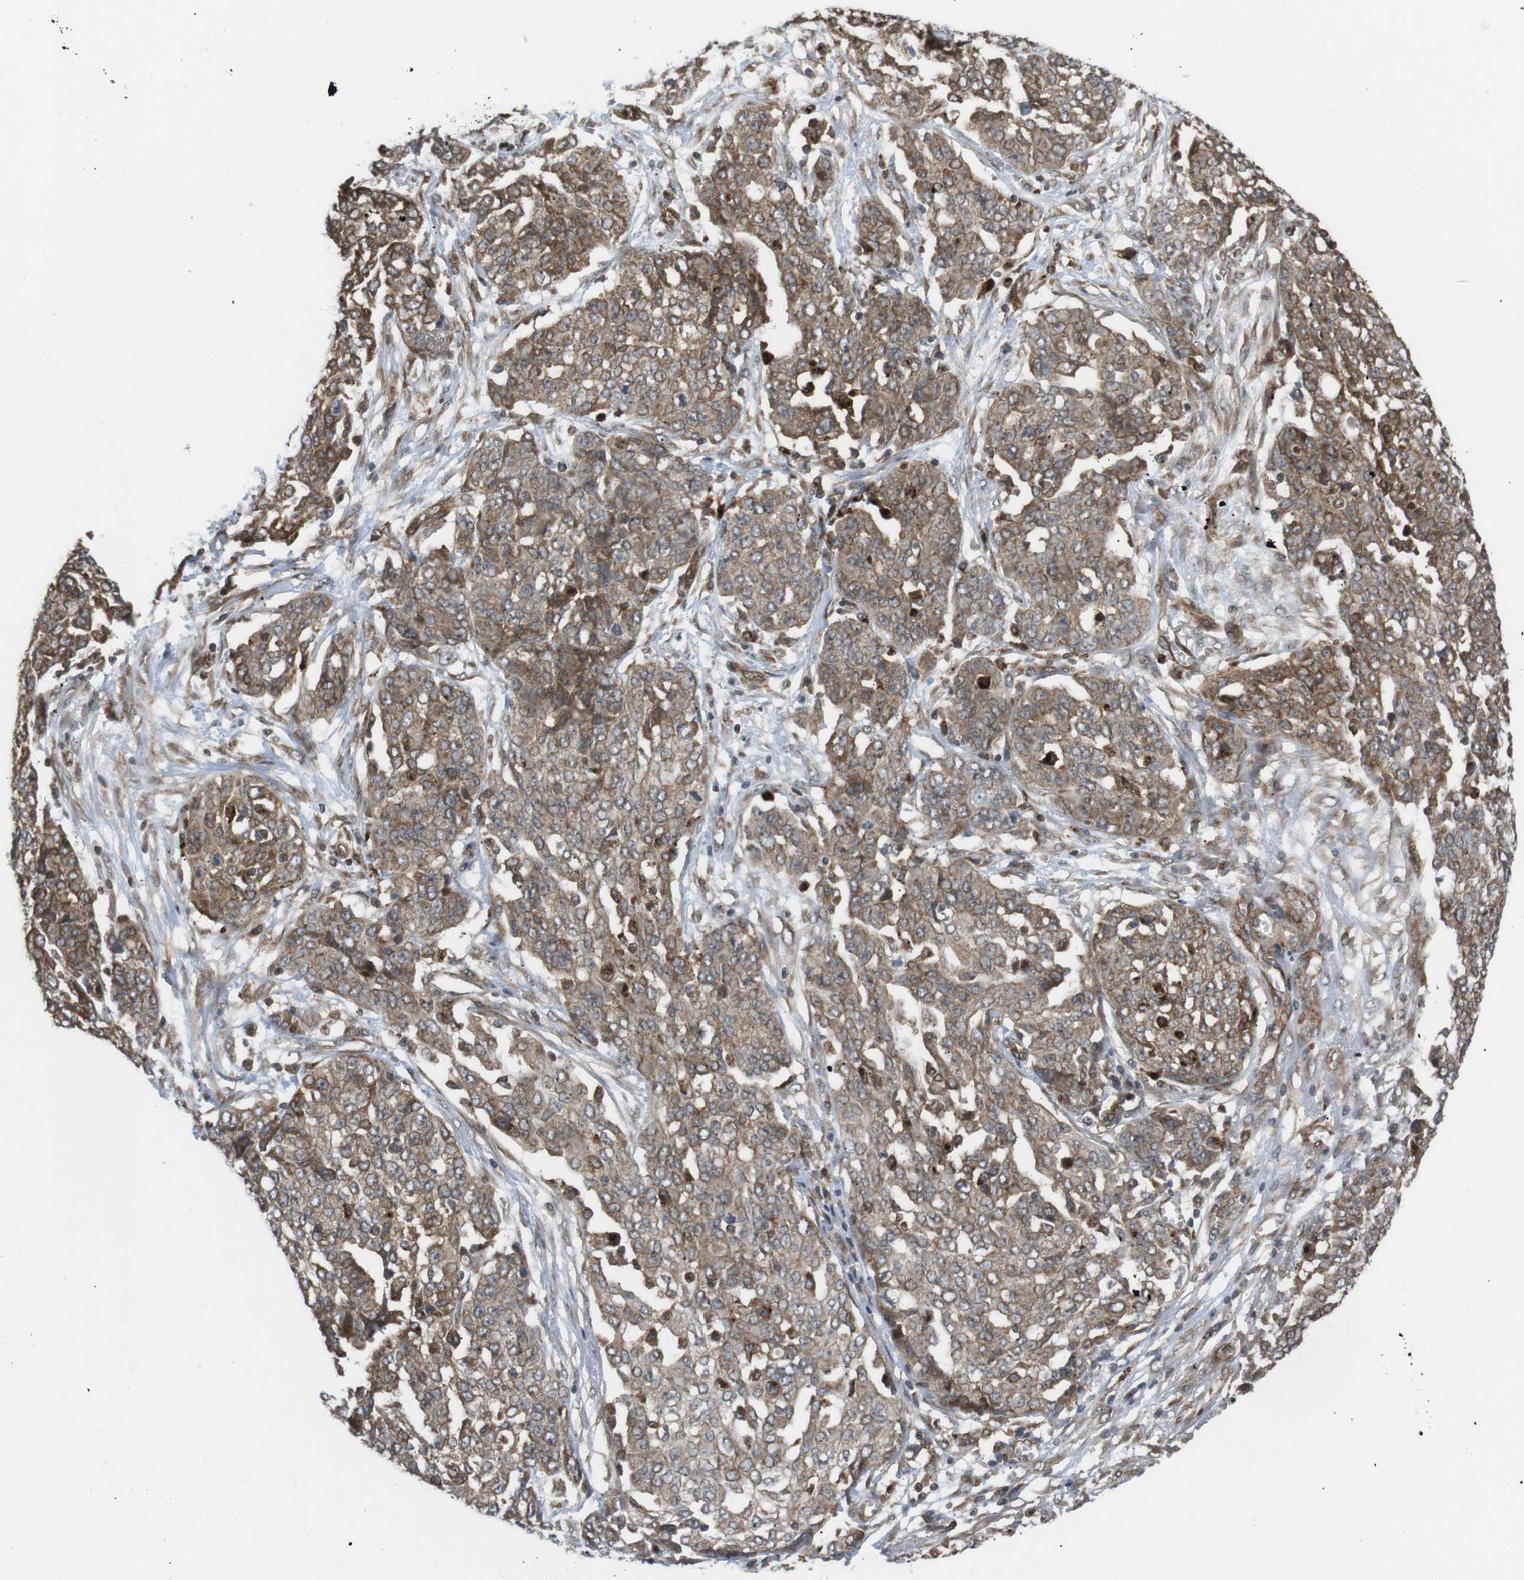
{"staining": {"intensity": "moderate", "quantity": ">75%", "location": "cytoplasmic/membranous"}, "tissue": "ovarian cancer", "cell_type": "Tumor cells", "image_type": "cancer", "snomed": [{"axis": "morphology", "description": "Cystadenocarcinoma, serous, NOS"}, {"axis": "topography", "description": "Soft tissue"}, {"axis": "topography", "description": "Ovary"}], "caption": "The immunohistochemical stain shows moderate cytoplasmic/membranous staining in tumor cells of ovarian cancer tissue.", "gene": "KANK2", "patient": {"sex": "female", "age": 57}}